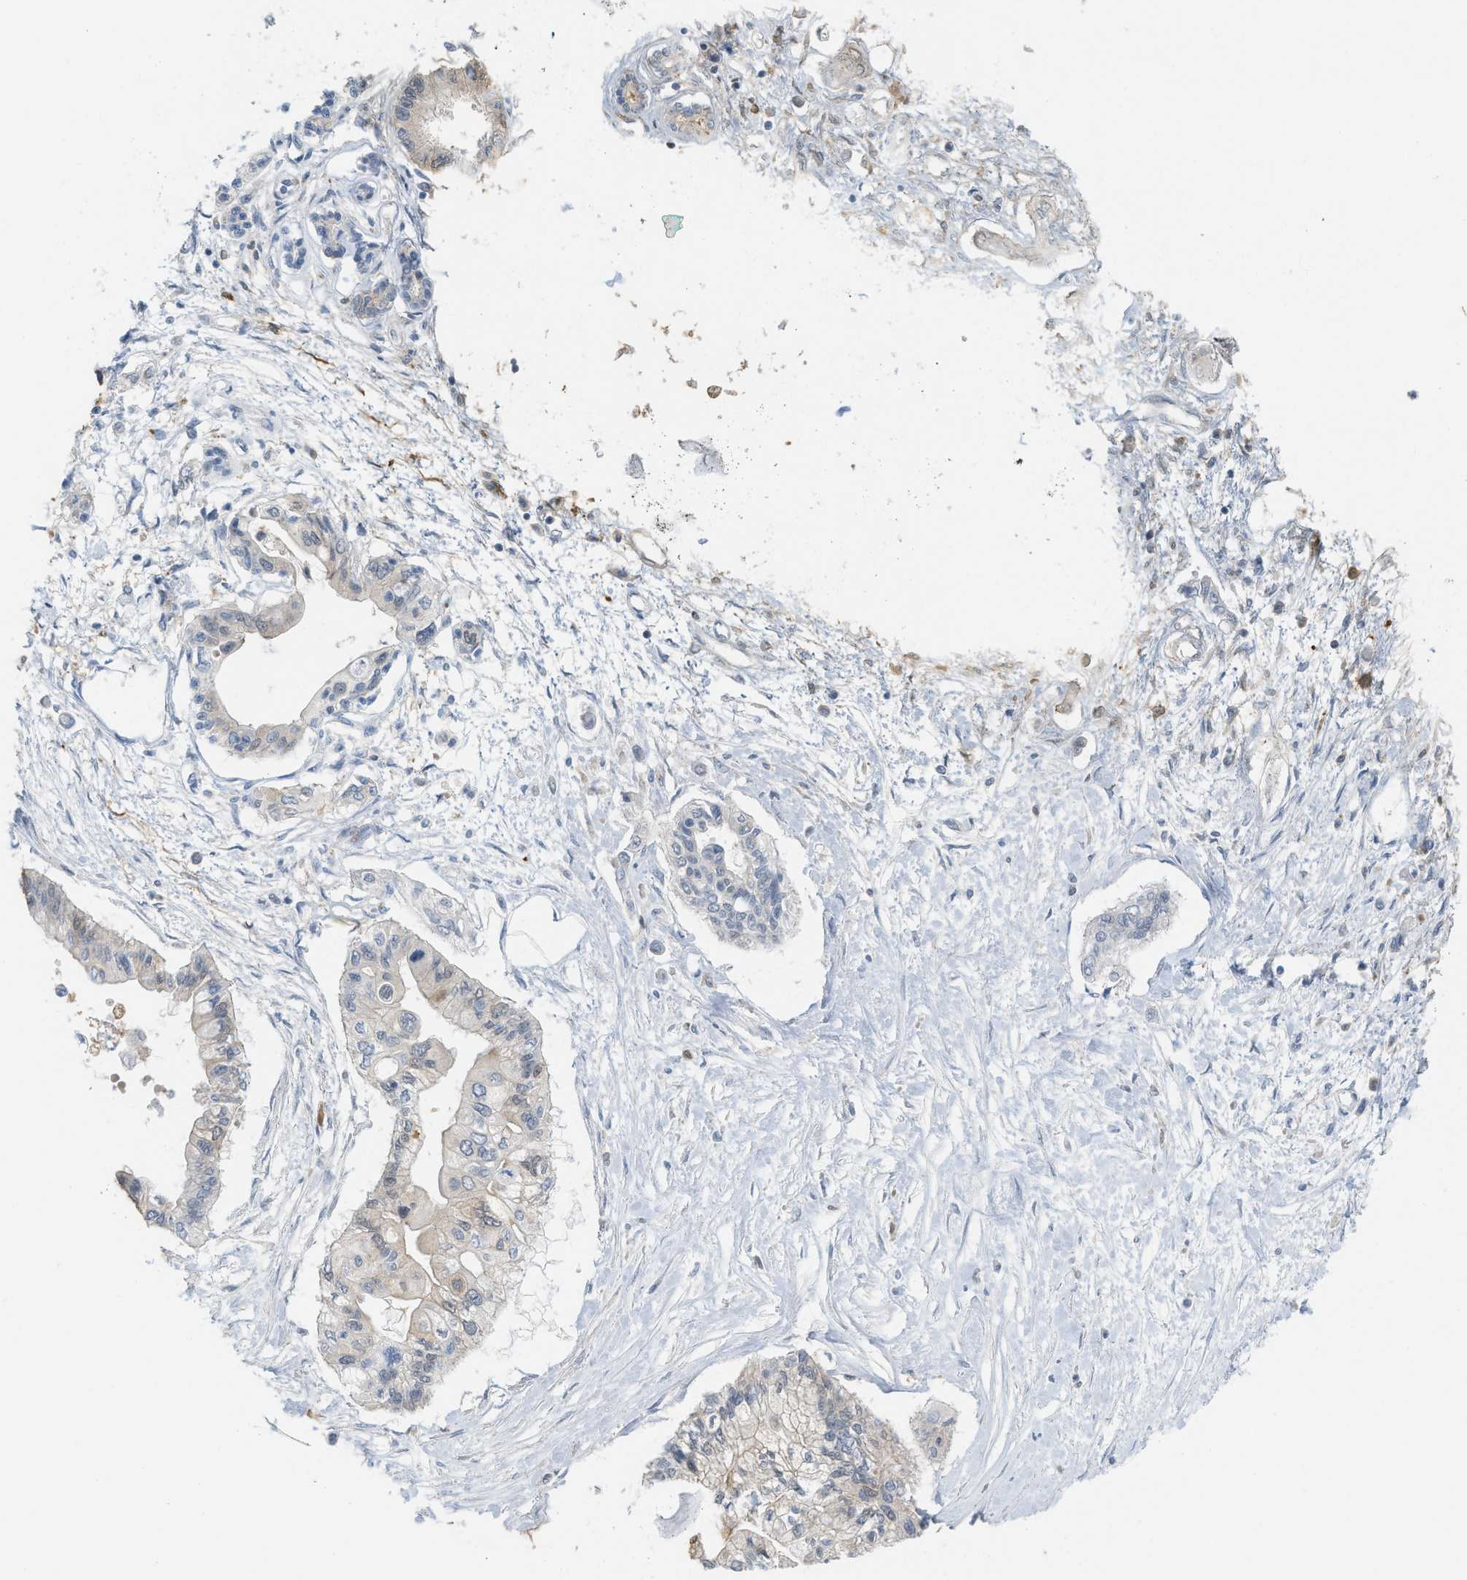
{"staining": {"intensity": "weak", "quantity": "<25%", "location": "cytoplasmic/membranous"}, "tissue": "pancreatic cancer", "cell_type": "Tumor cells", "image_type": "cancer", "snomed": [{"axis": "morphology", "description": "Adenocarcinoma, NOS"}, {"axis": "topography", "description": "Pancreas"}], "caption": "An image of human pancreatic cancer (adenocarcinoma) is negative for staining in tumor cells.", "gene": "CSTB", "patient": {"sex": "female", "age": 77}}